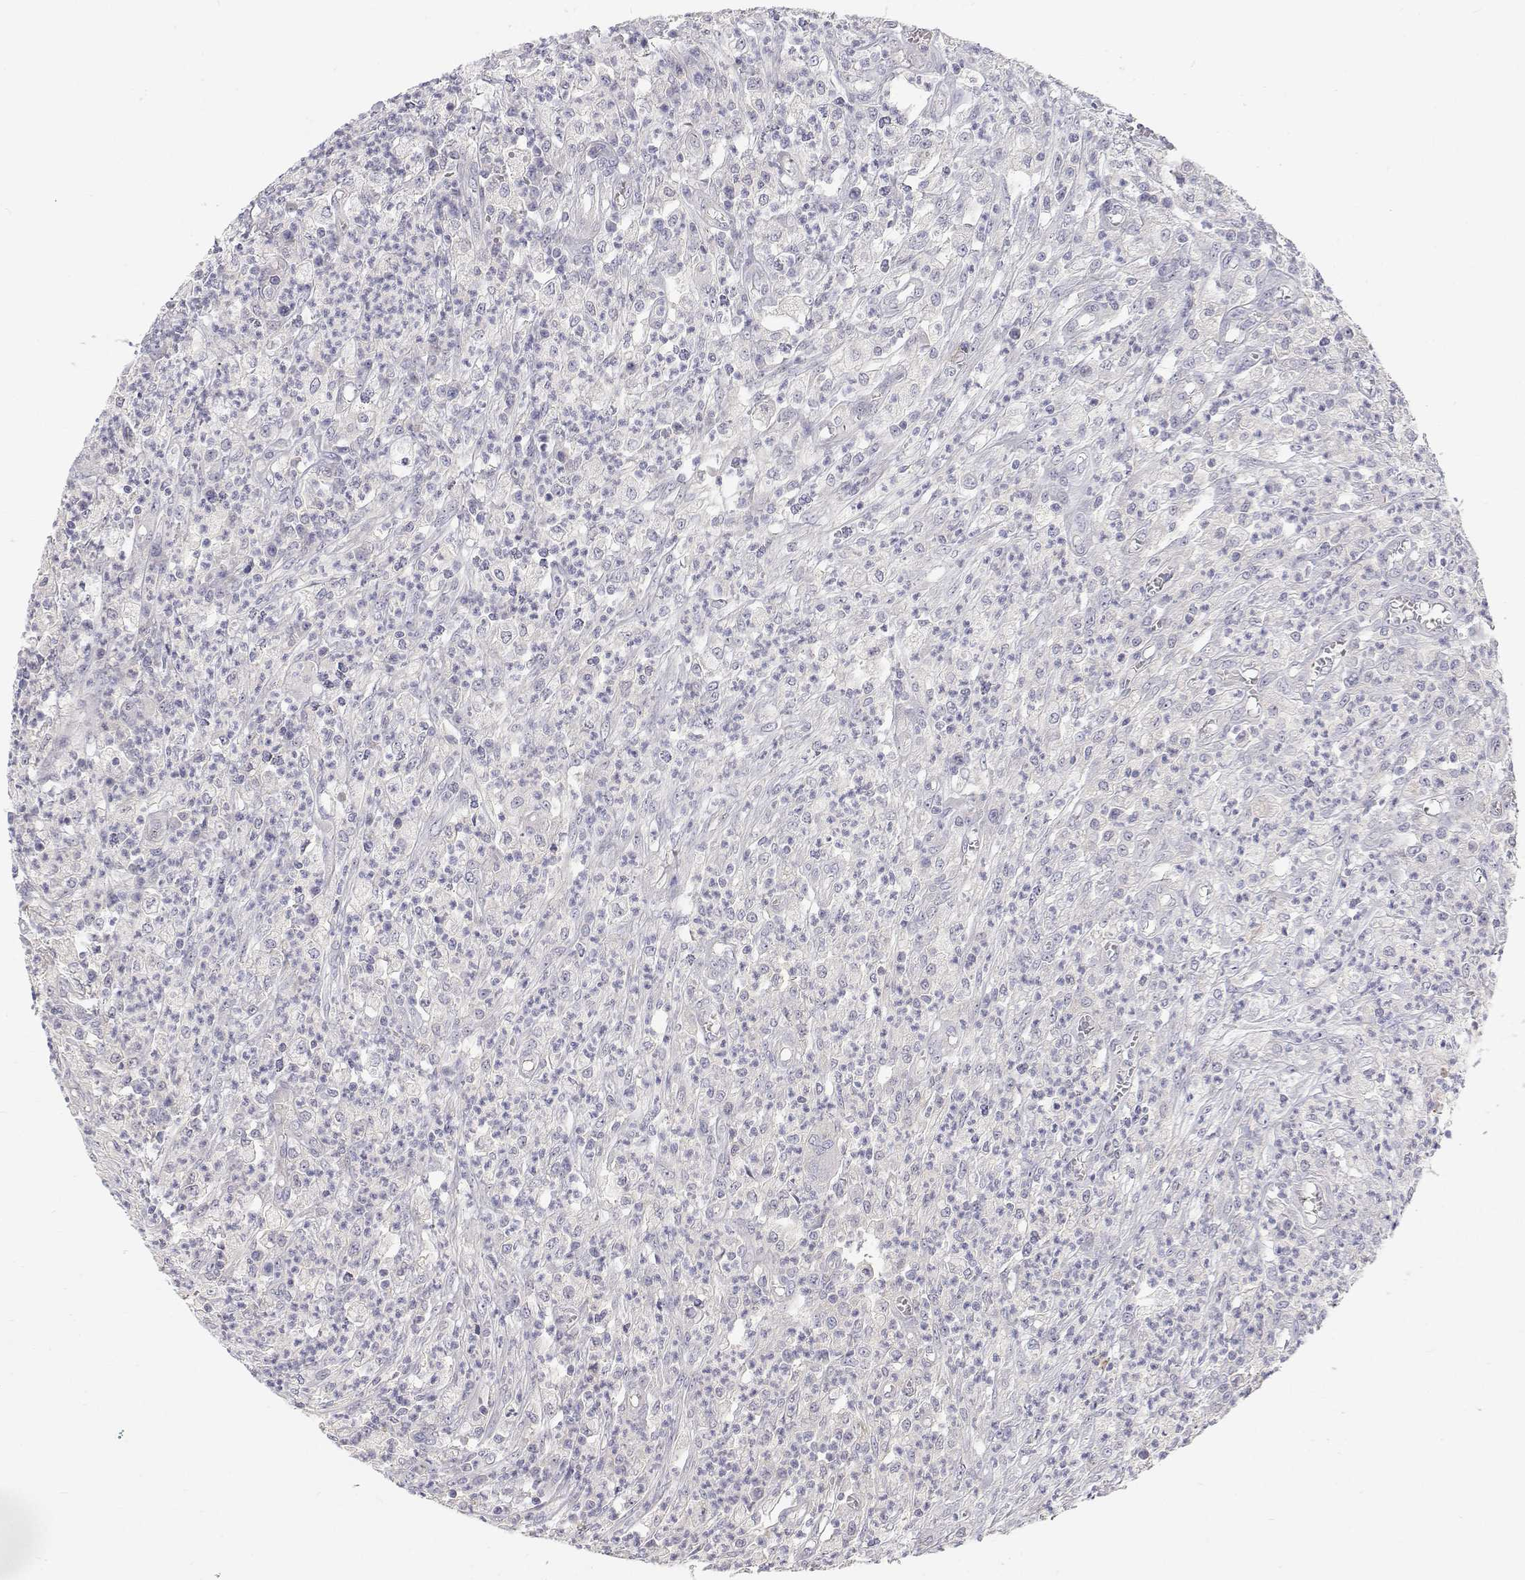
{"staining": {"intensity": "negative", "quantity": "none", "location": "none"}, "tissue": "colorectal cancer", "cell_type": "Tumor cells", "image_type": "cancer", "snomed": [{"axis": "morphology", "description": "Normal tissue, NOS"}, {"axis": "morphology", "description": "Adenocarcinoma, NOS"}, {"axis": "topography", "description": "Colon"}], "caption": "DAB (3,3'-diaminobenzidine) immunohistochemical staining of colorectal cancer exhibits no significant staining in tumor cells. (Immunohistochemistry, brightfield microscopy, high magnification).", "gene": "MYPN", "patient": {"sex": "male", "age": 65}}